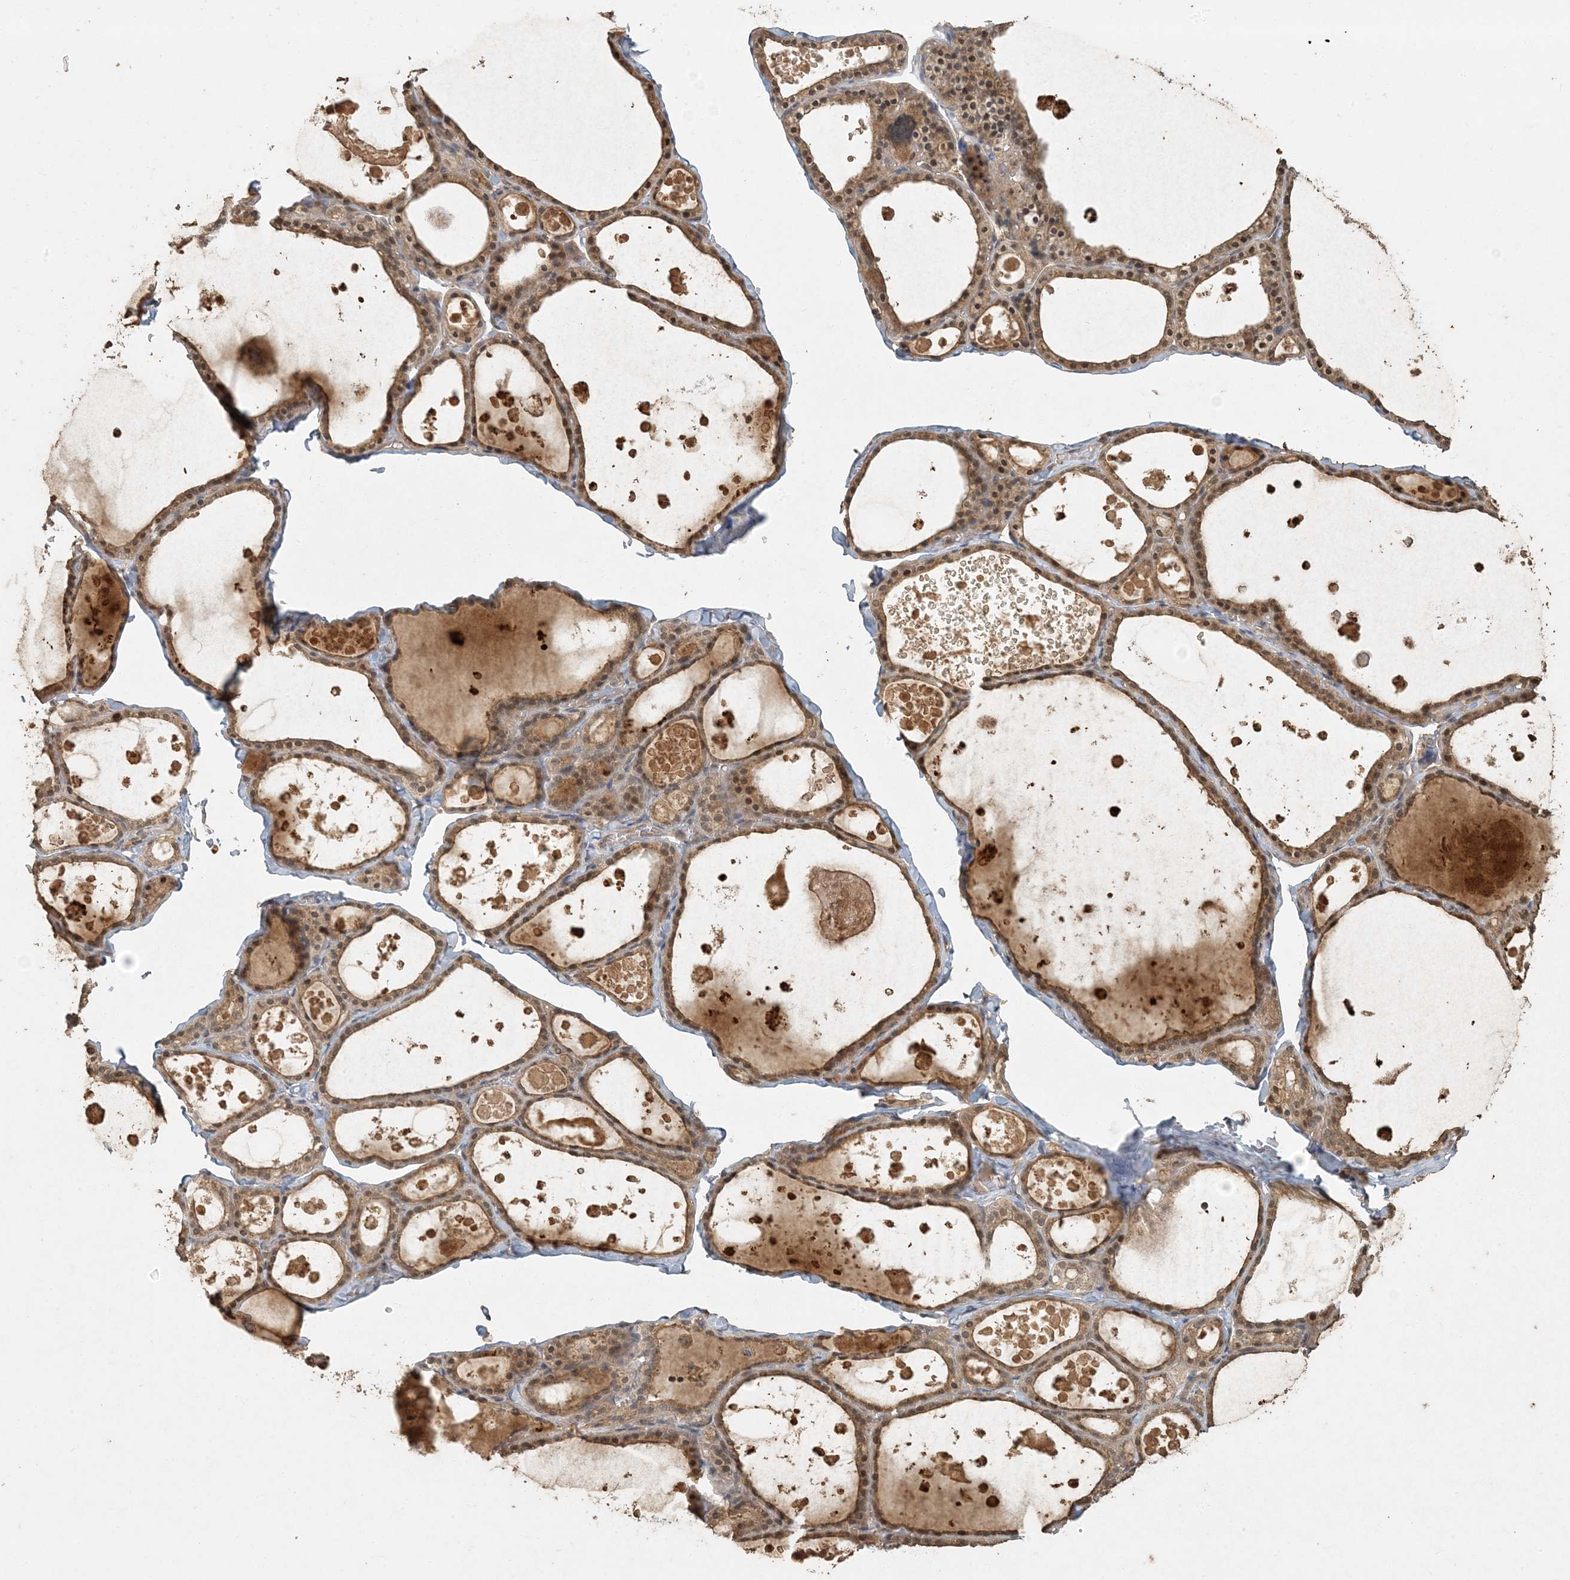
{"staining": {"intensity": "moderate", "quantity": ">75%", "location": "cytoplasmic/membranous,nuclear"}, "tissue": "thyroid gland", "cell_type": "Glandular cells", "image_type": "normal", "snomed": [{"axis": "morphology", "description": "Normal tissue, NOS"}, {"axis": "topography", "description": "Thyroid gland"}], "caption": "The photomicrograph reveals staining of unremarkable thyroid gland, revealing moderate cytoplasmic/membranous,nuclear protein expression (brown color) within glandular cells.", "gene": "AK9", "patient": {"sex": "male", "age": 56}}